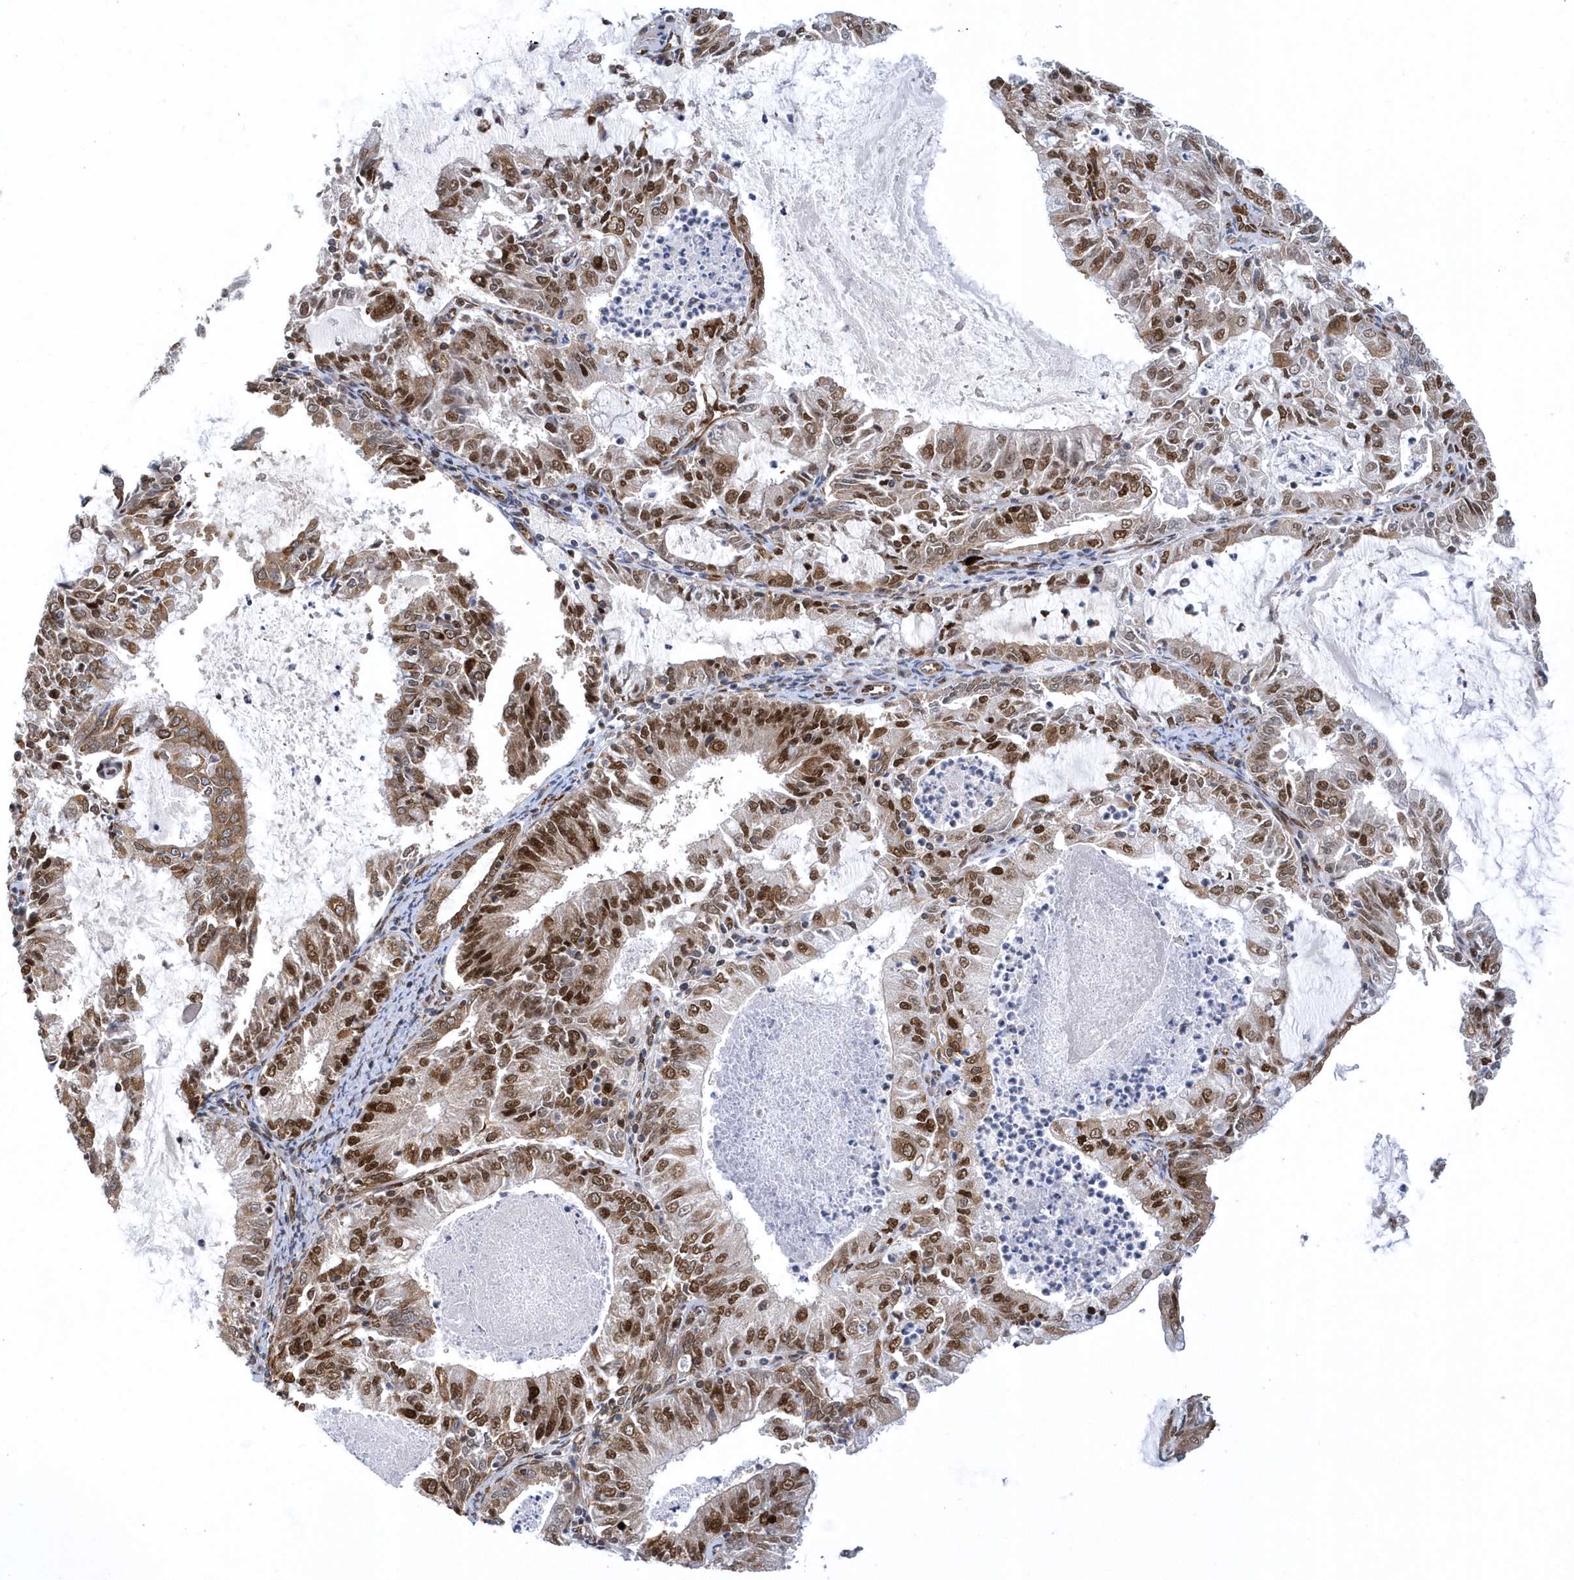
{"staining": {"intensity": "strong", "quantity": "25%-75%", "location": "nuclear"}, "tissue": "endometrial cancer", "cell_type": "Tumor cells", "image_type": "cancer", "snomed": [{"axis": "morphology", "description": "Adenocarcinoma, NOS"}, {"axis": "topography", "description": "Endometrium"}], "caption": "Protein expression by immunohistochemistry displays strong nuclear staining in about 25%-75% of tumor cells in endometrial cancer. Nuclei are stained in blue.", "gene": "PHF1", "patient": {"sex": "female", "age": 57}}